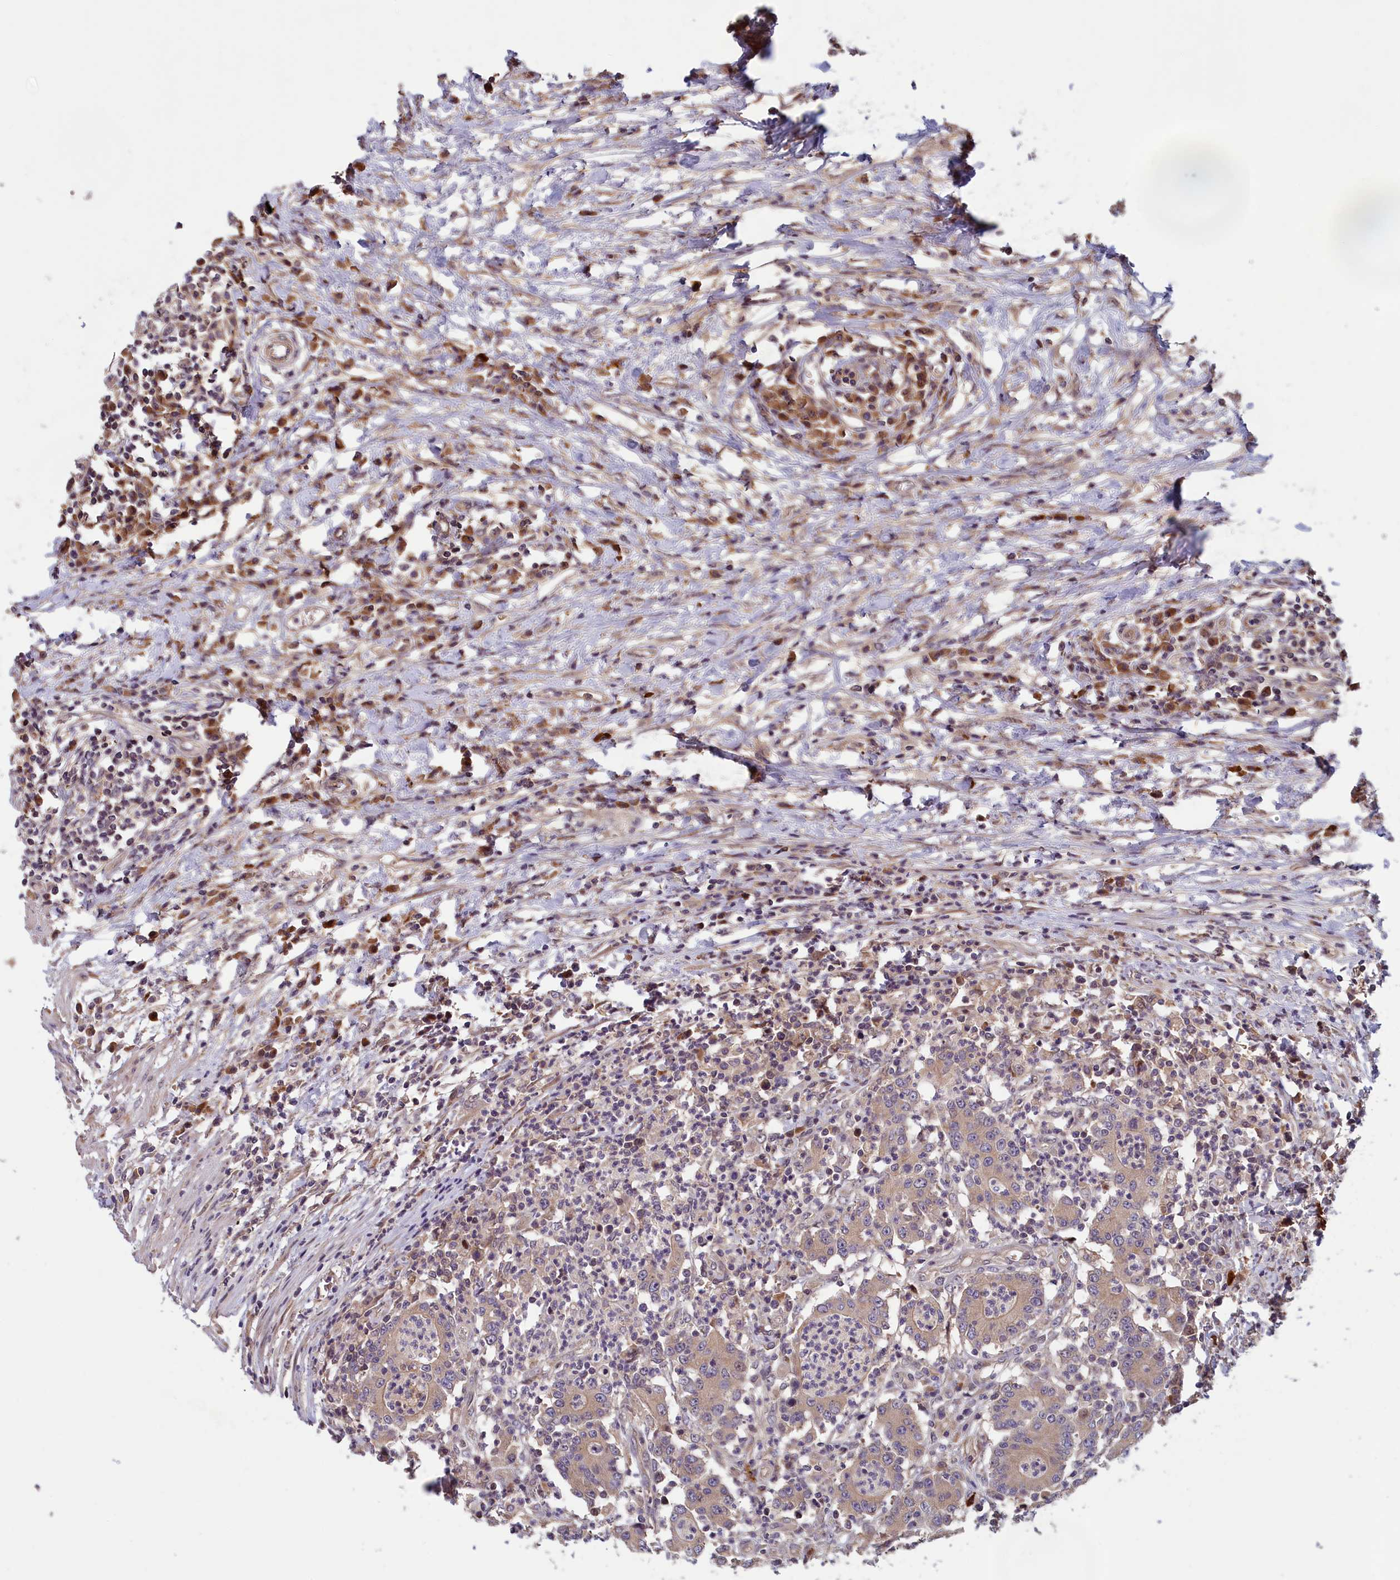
{"staining": {"intensity": "weak", "quantity": "25%-75%", "location": "cytoplasmic/membranous"}, "tissue": "colorectal cancer", "cell_type": "Tumor cells", "image_type": "cancer", "snomed": [{"axis": "morphology", "description": "Adenocarcinoma, NOS"}, {"axis": "topography", "description": "Colon"}], "caption": "Brown immunohistochemical staining in human colorectal cancer (adenocarcinoma) exhibits weak cytoplasmic/membranous staining in approximately 25%-75% of tumor cells.", "gene": "CCDC15", "patient": {"sex": "male", "age": 83}}